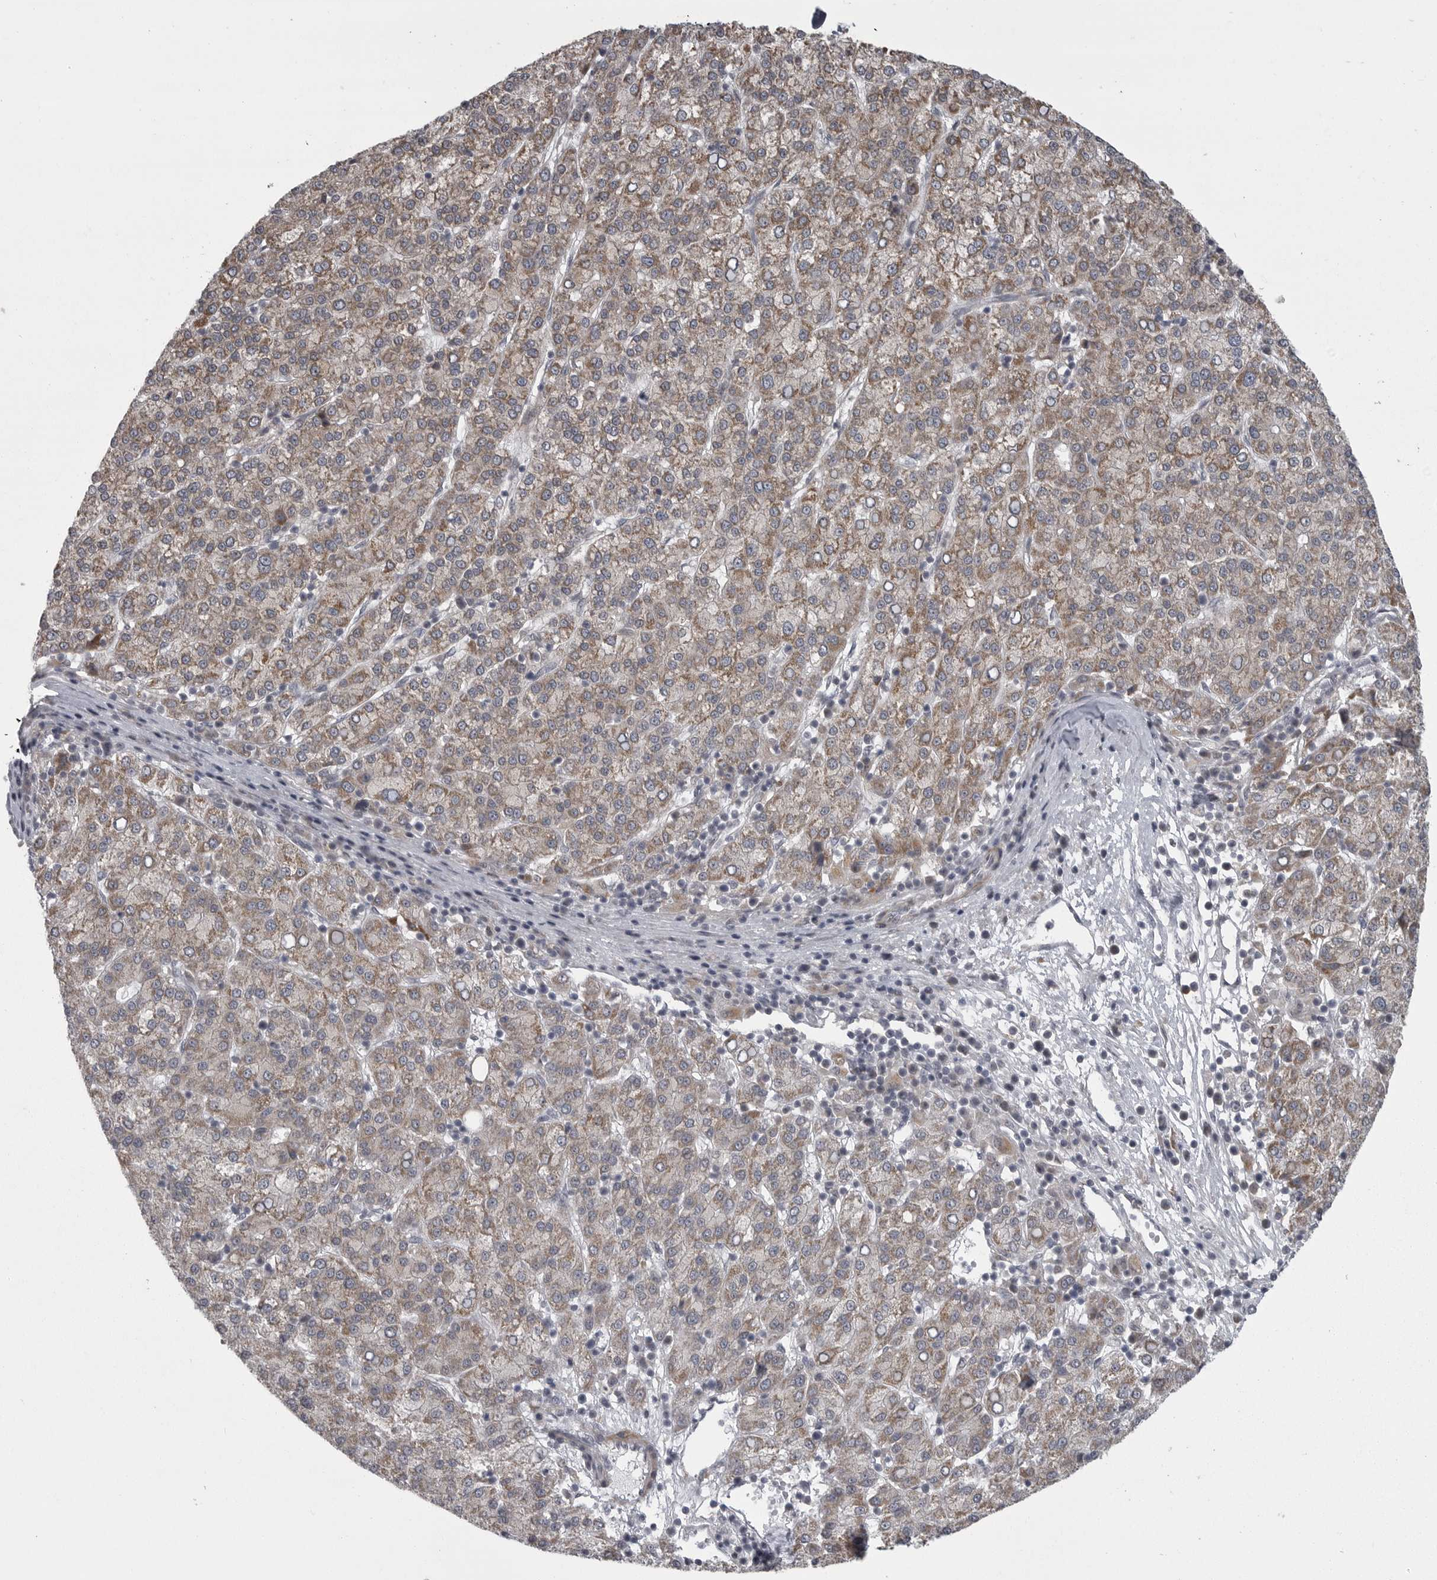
{"staining": {"intensity": "weak", "quantity": "25%-75%", "location": "cytoplasmic/membranous"}, "tissue": "liver cancer", "cell_type": "Tumor cells", "image_type": "cancer", "snomed": [{"axis": "morphology", "description": "Carcinoma, Hepatocellular, NOS"}, {"axis": "topography", "description": "Liver"}], "caption": "A micrograph showing weak cytoplasmic/membranous expression in about 25%-75% of tumor cells in hepatocellular carcinoma (liver), as visualized by brown immunohistochemical staining.", "gene": "PPP1R9A", "patient": {"sex": "female", "age": 58}}